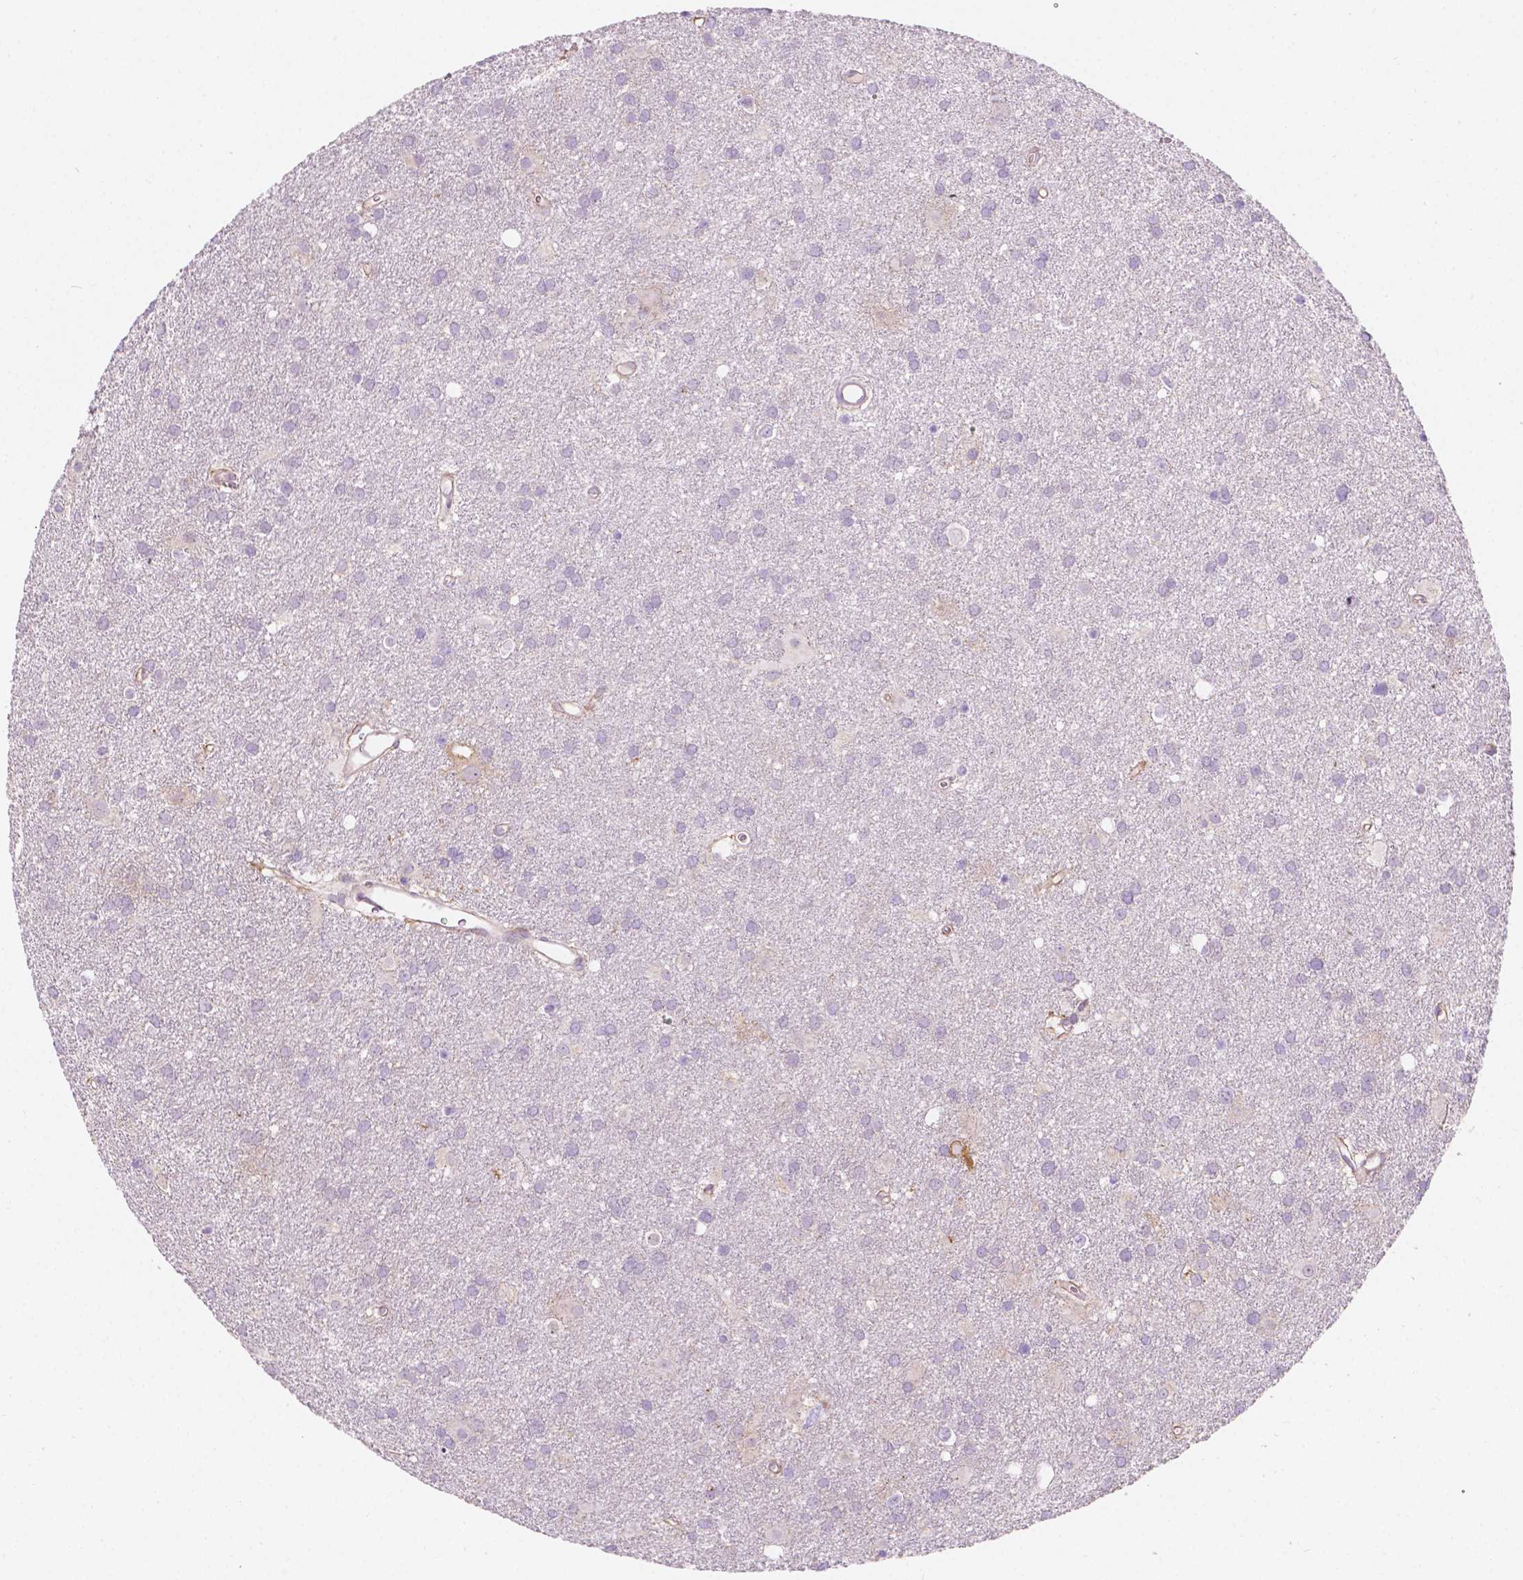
{"staining": {"intensity": "negative", "quantity": "none", "location": "none"}, "tissue": "glioma", "cell_type": "Tumor cells", "image_type": "cancer", "snomed": [{"axis": "morphology", "description": "Glioma, malignant, Low grade"}, {"axis": "topography", "description": "Brain"}], "caption": "IHC histopathology image of low-grade glioma (malignant) stained for a protein (brown), which reveals no expression in tumor cells.", "gene": "NOS1AP", "patient": {"sex": "male", "age": 58}}